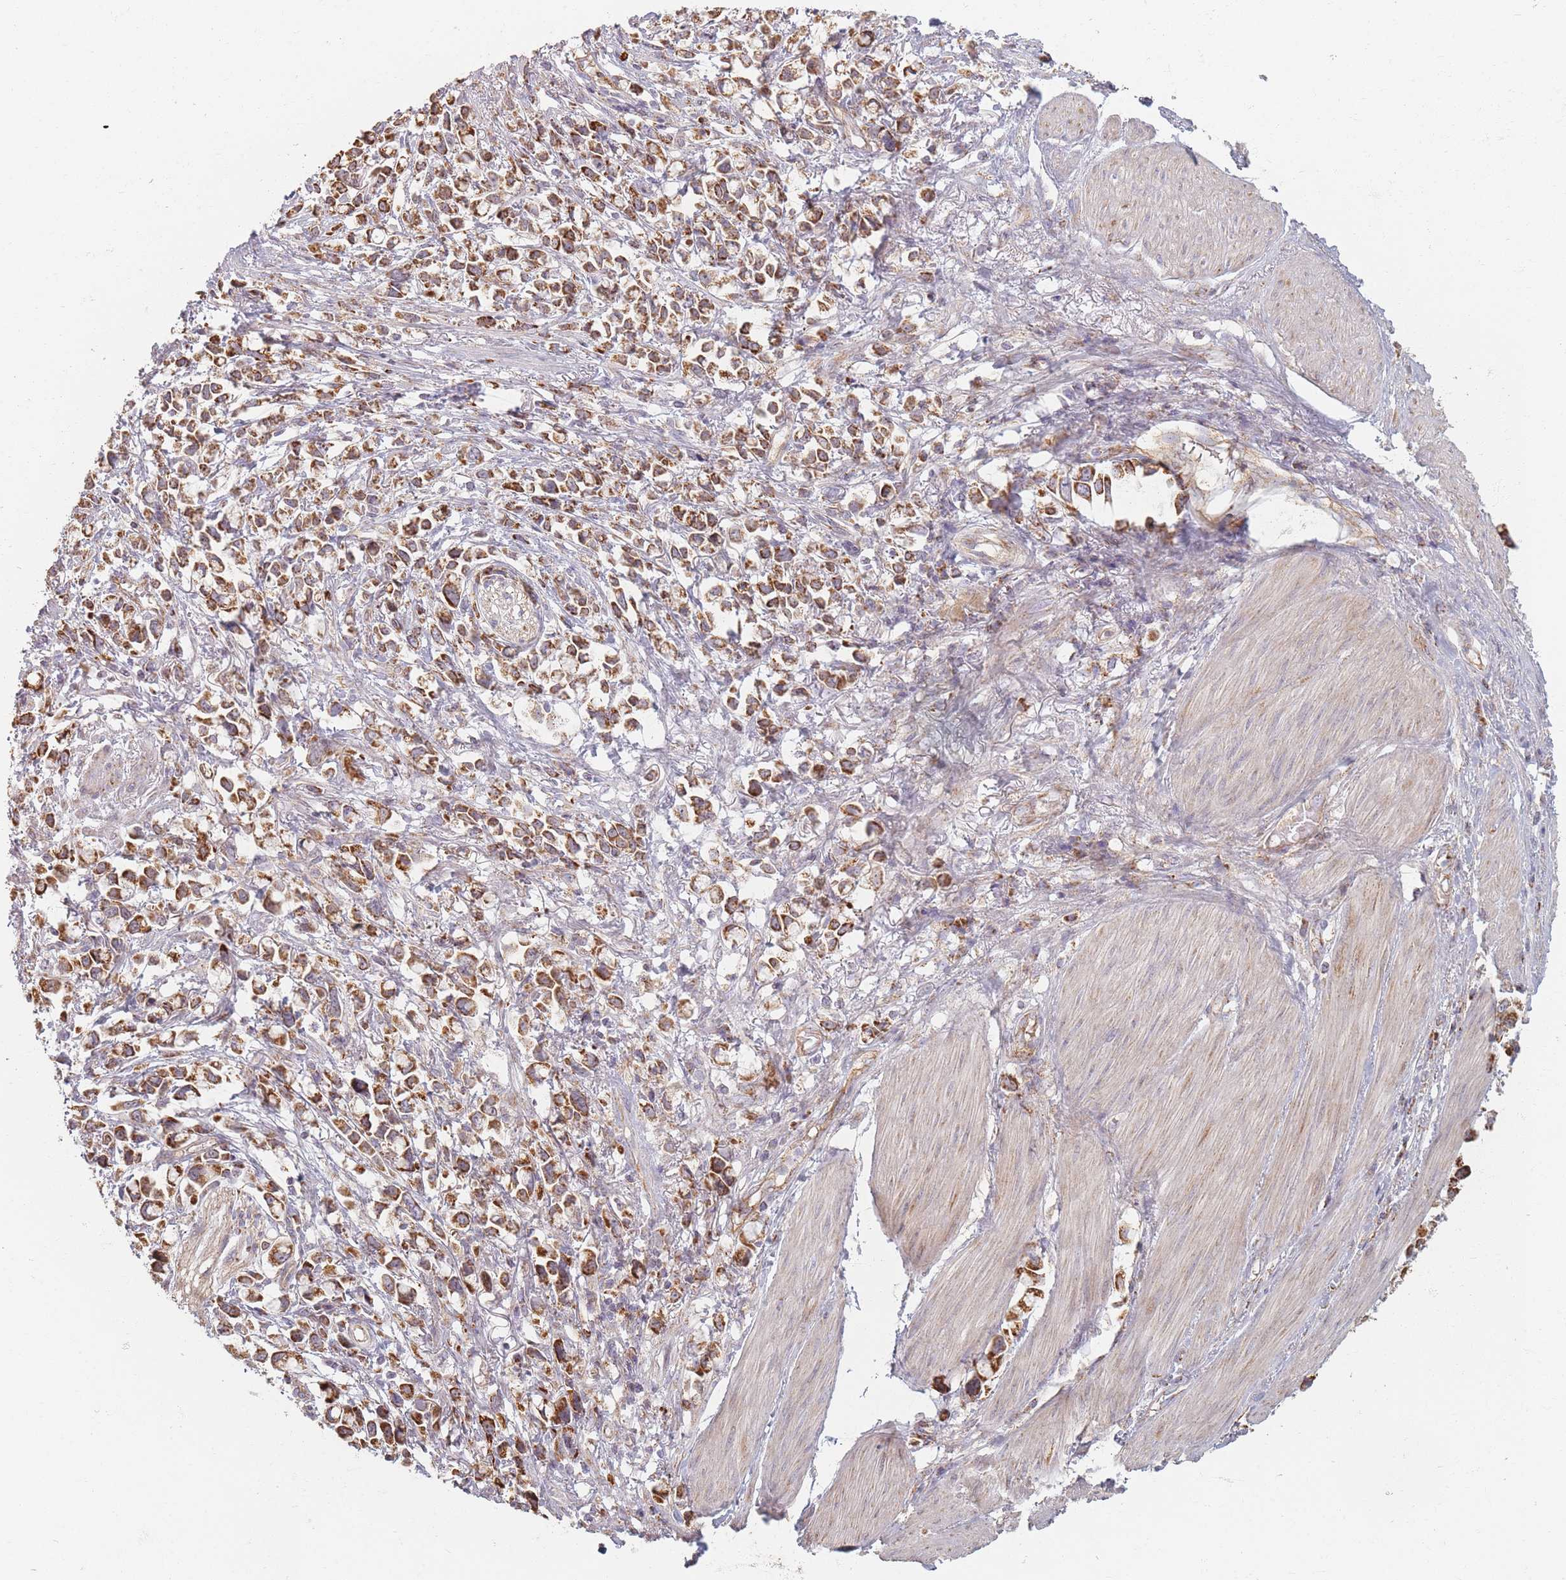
{"staining": {"intensity": "moderate", "quantity": ">75%", "location": "cytoplasmic/membranous"}, "tissue": "stomach cancer", "cell_type": "Tumor cells", "image_type": "cancer", "snomed": [{"axis": "morphology", "description": "Adenocarcinoma, NOS"}, {"axis": "topography", "description": "Stomach"}], "caption": "A medium amount of moderate cytoplasmic/membranous positivity is seen in approximately >75% of tumor cells in stomach adenocarcinoma tissue.", "gene": "ESRP2", "patient": {"sex": "female", "age": 81}}